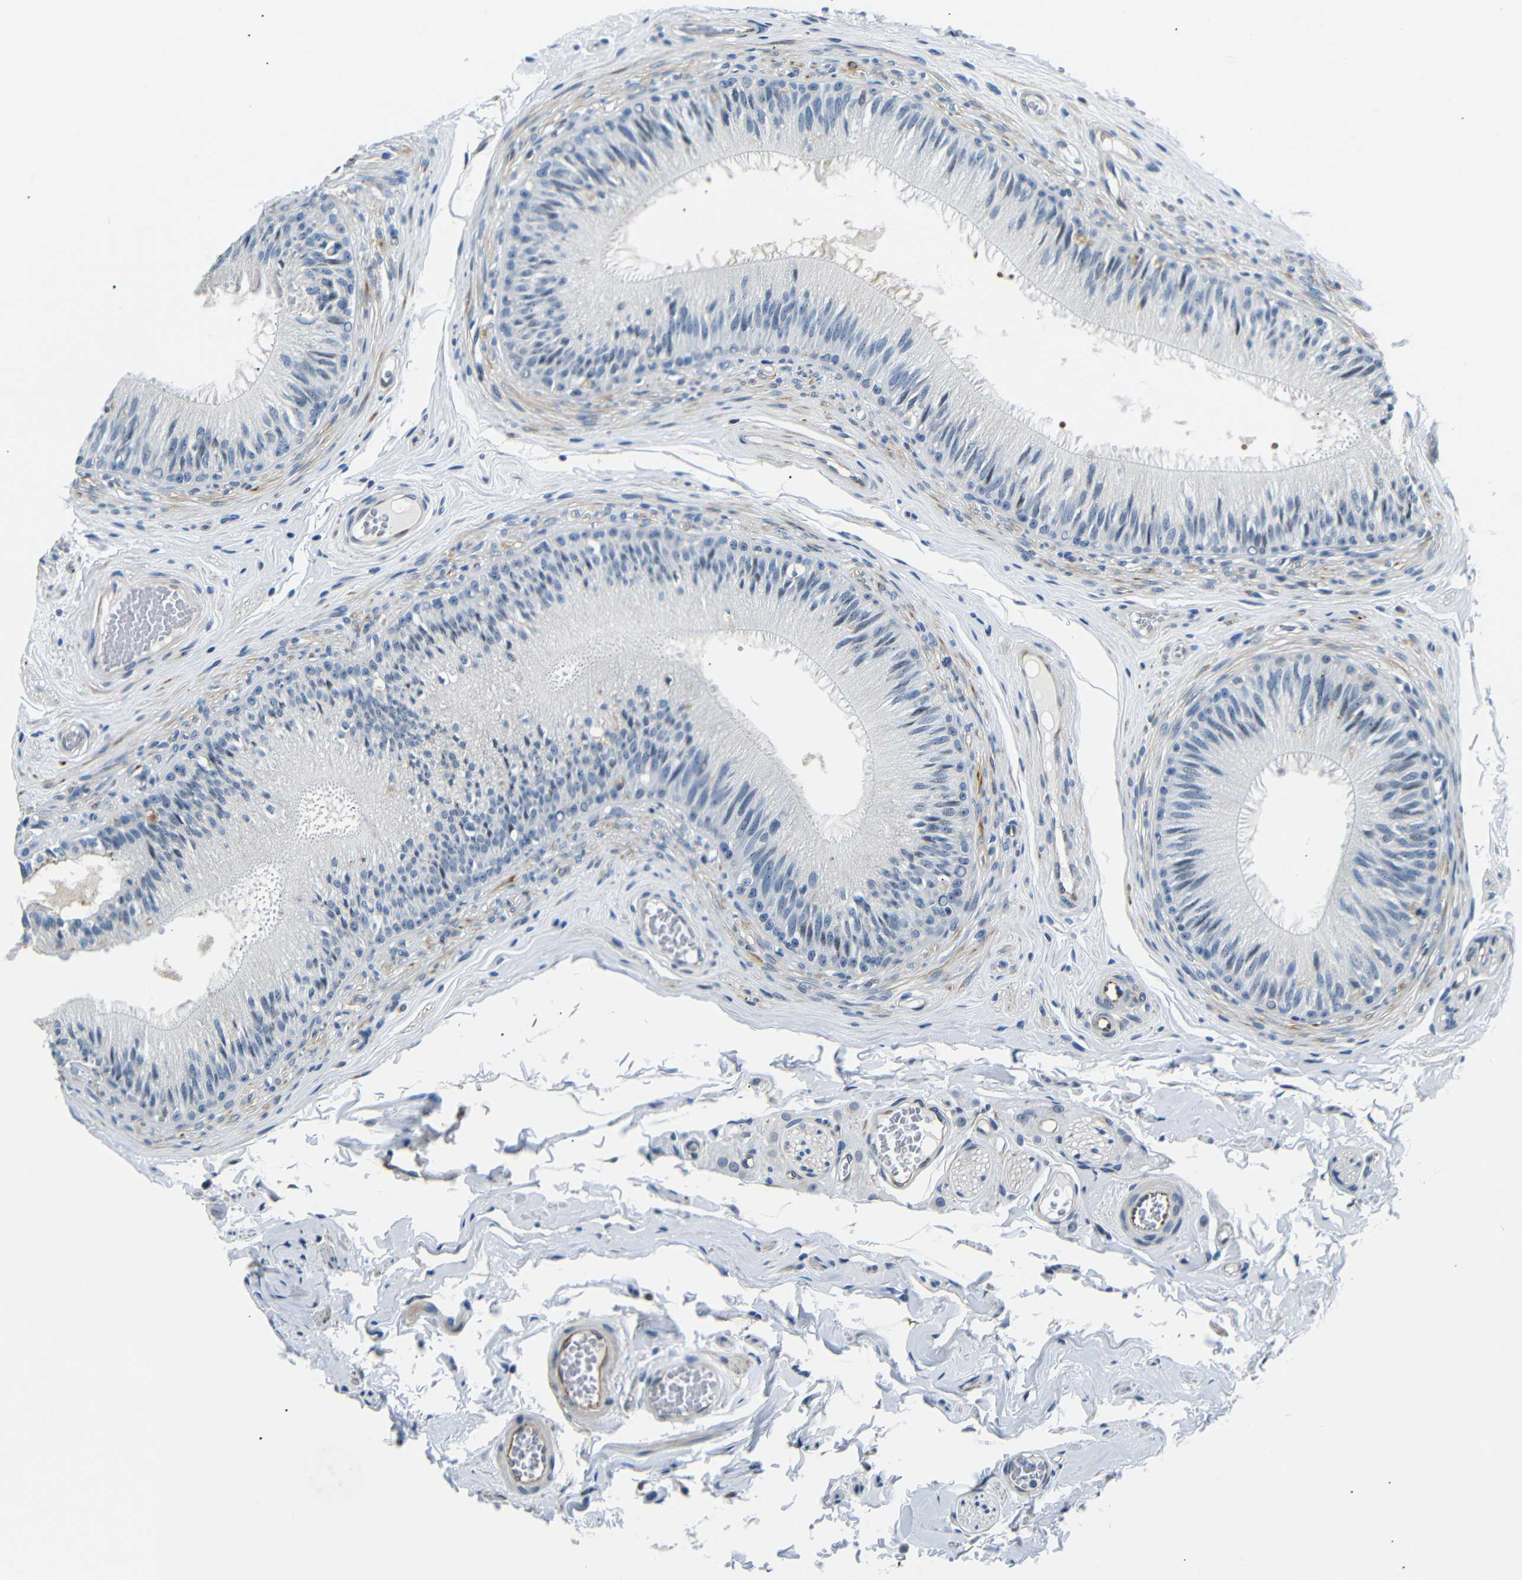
{"staining": {"intensity": "negative", "quantity": "none", "location": "none"}, "tissue": "epididymis", "cell_type": "Glandular cells", "image_type": "normal", "snomed": [{"axis": "morphology", "description": "Normal tissue, NOS"}, {"axis": "topography", "description": "Testis"}, {"axis": "topography", "description": "Epididymis"}], "caption": "This micrograph is of normal epididymis stained with immunohistochemistry to label a protein in brown with the nuclei are counter-stained blue. There is no expression in glandular cells.", "gene": "TAFA1", "patient": {"sex": "male", "age": 36}}